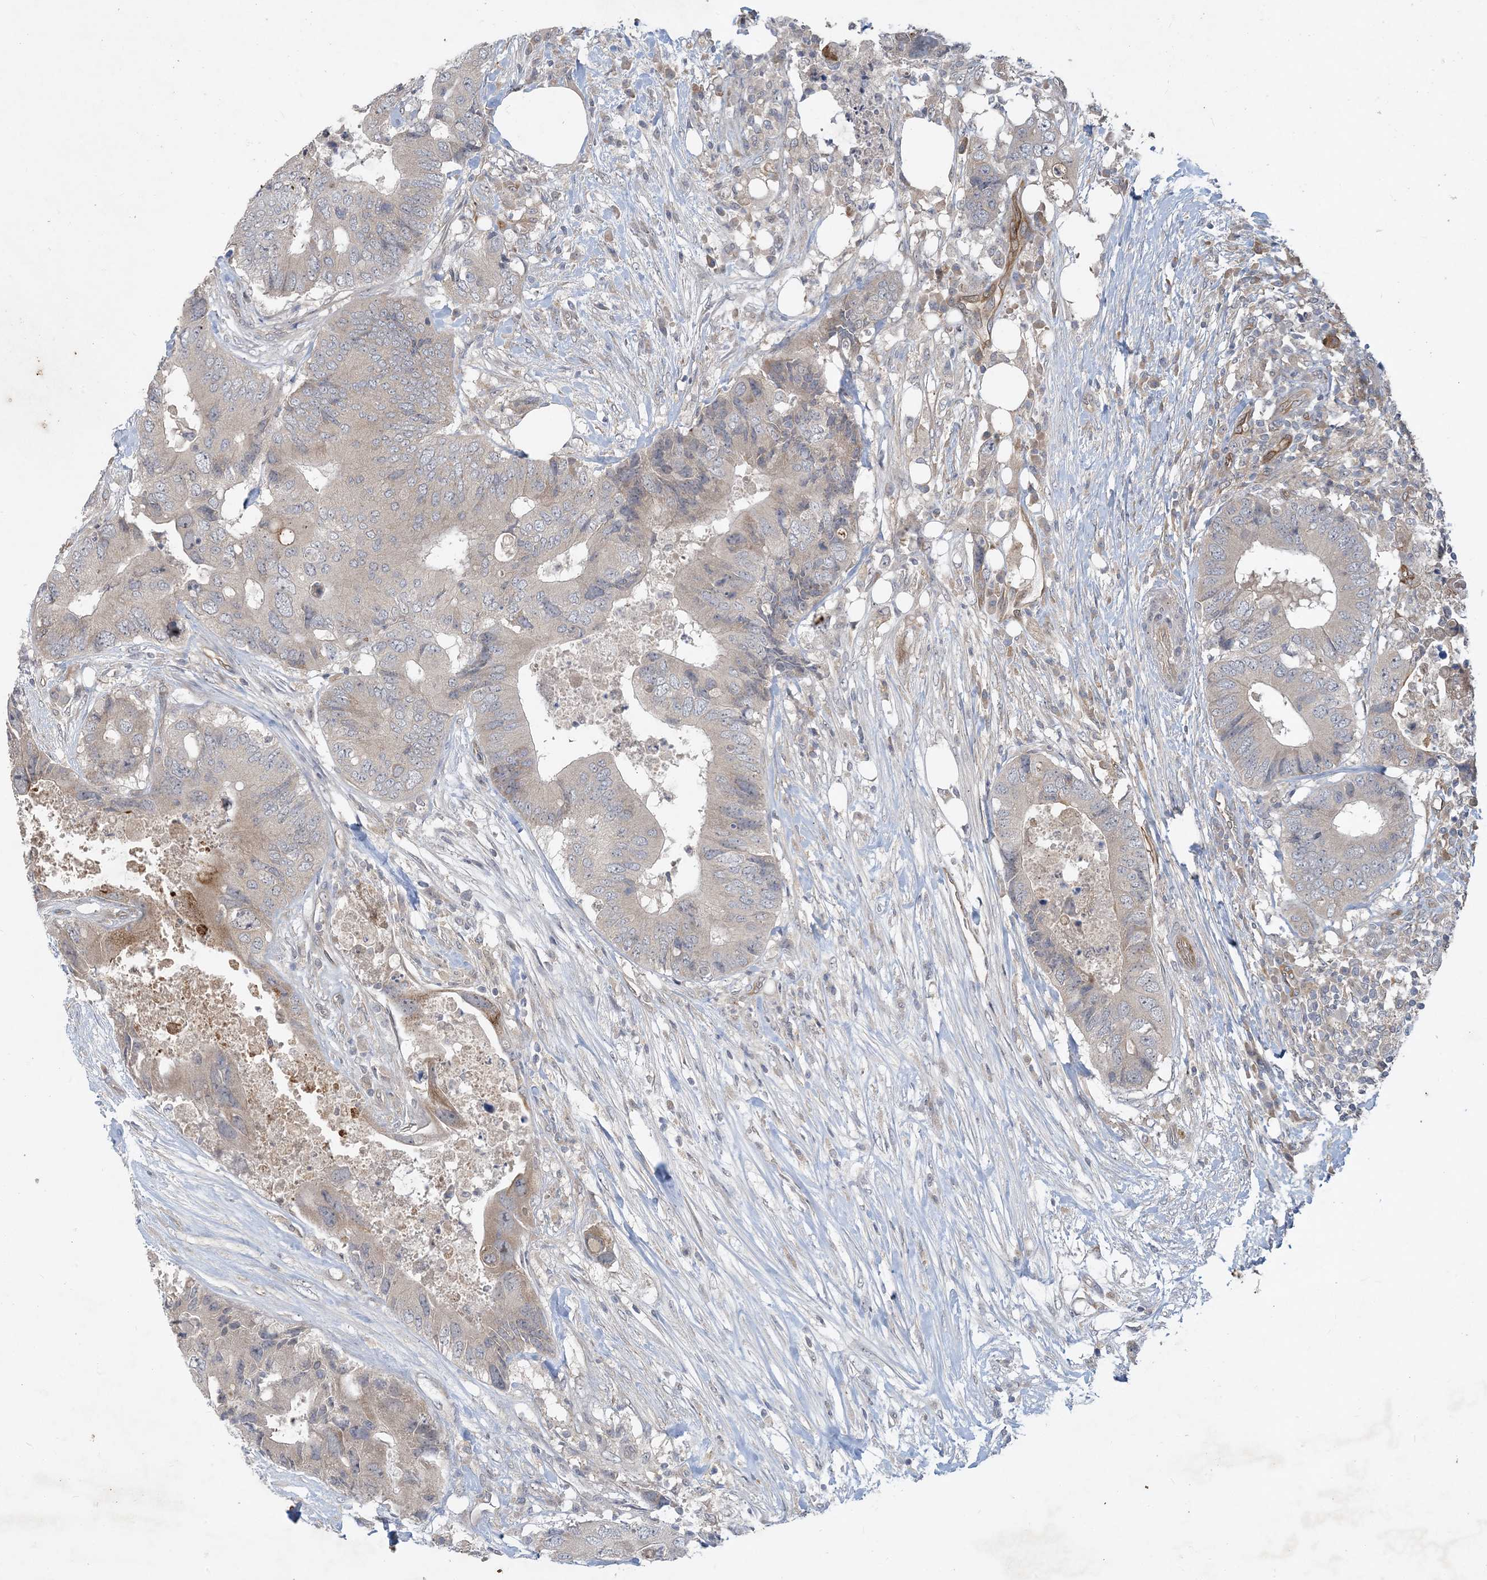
{"staining": {"intensity": "weak", "quantity": "<25%", "location": "cytoplasmic/membranous"}, "tissue": "colorectal cancer", "cell_type": "Tumor cells", "image_type": "cancer", "snomed": [{"axis": "morphology", "description": "Adenocarcinoma, NOS"}, {"axis": "topography", "description": "Colon"}], "caption": "DAB immunohistochemical staining of human adenocarcinoma (colorectal) demonstrates no significant expression in tumor cells.", "gene": "CDS1", "patient": {"sex": "male", "age": 71}}